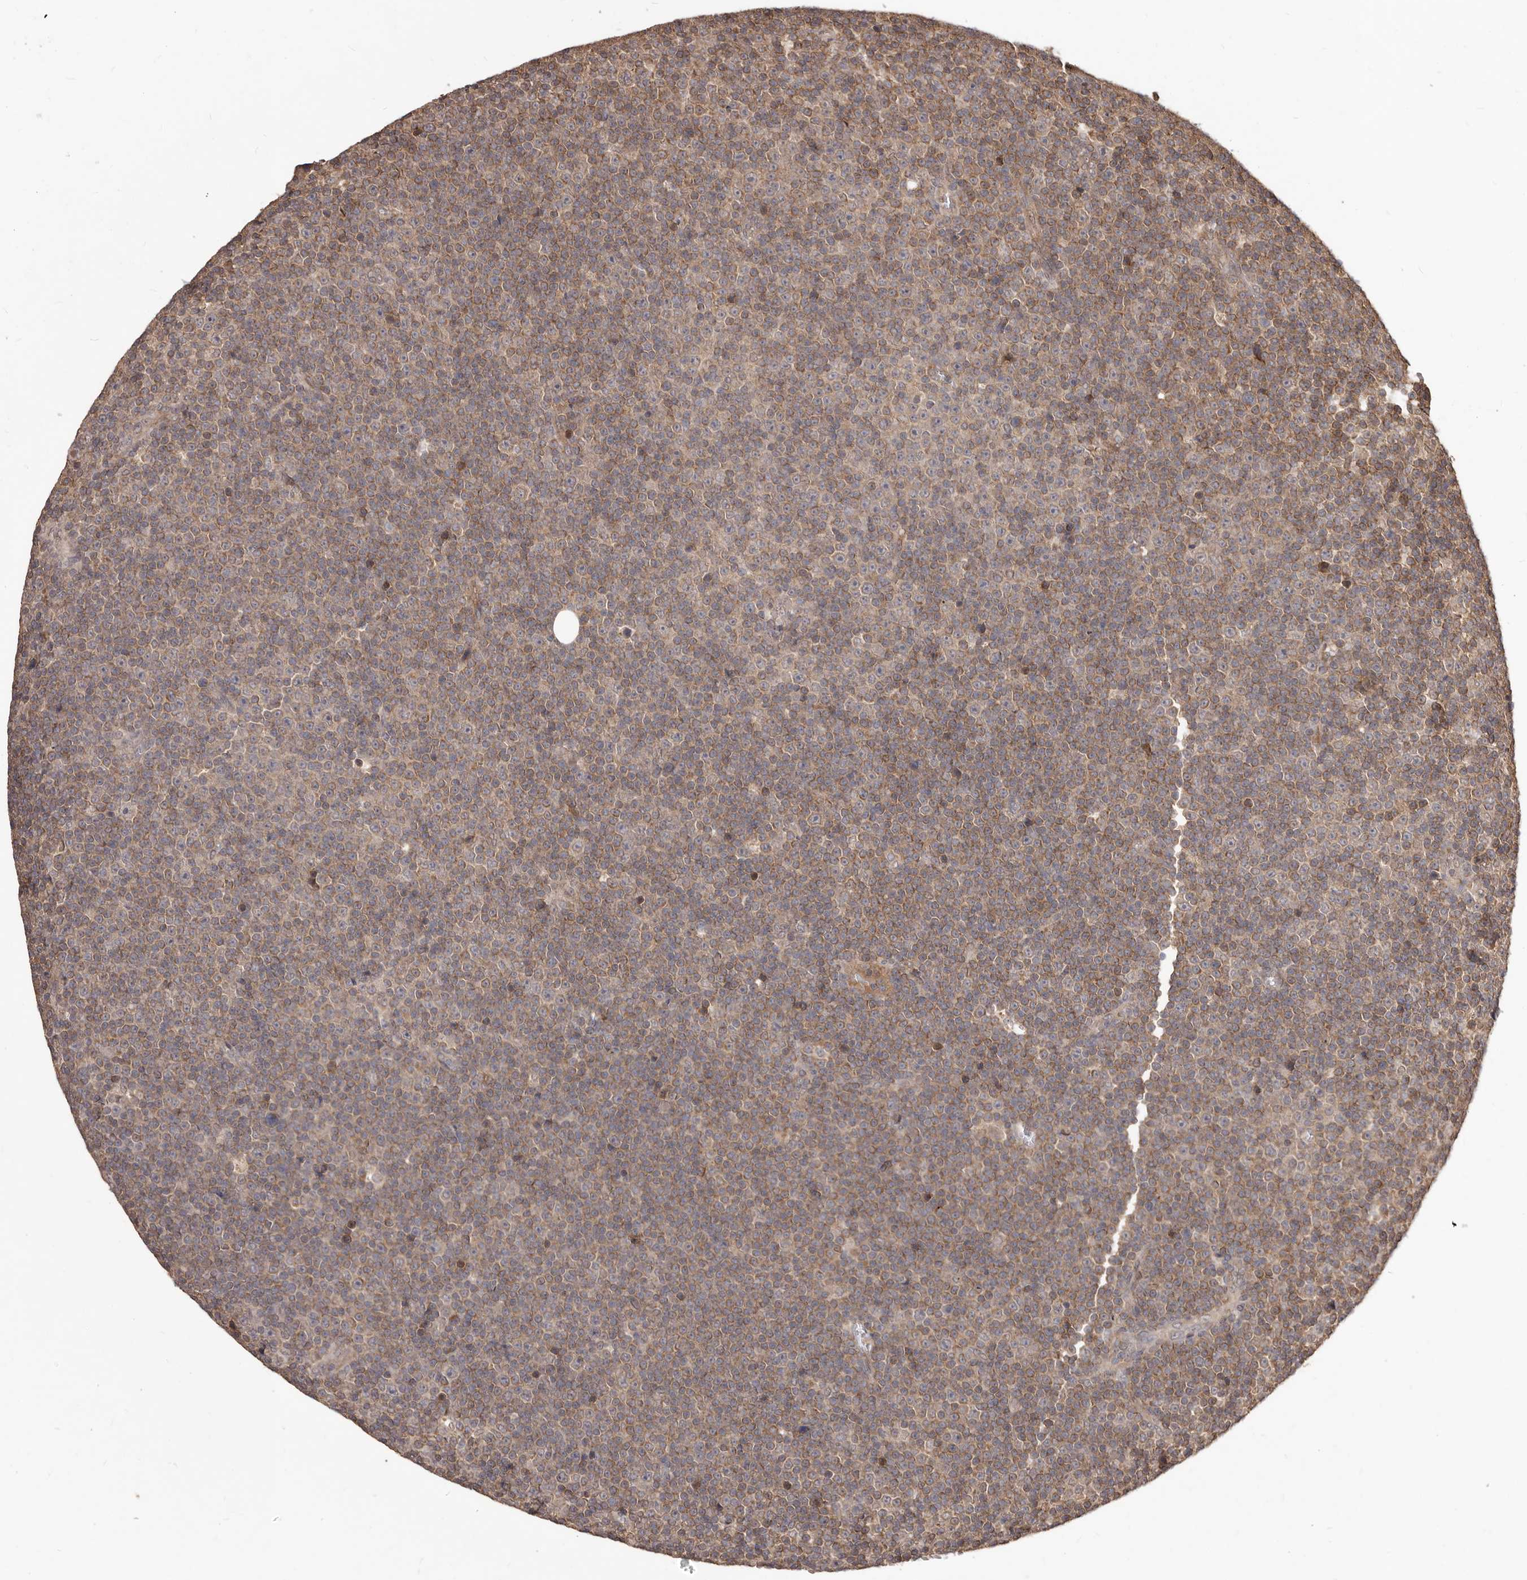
{"staining": {"intensity": "weak", "quantity": ">75%", "location": "cytoplasmic/membranous"}, "tissue": "lymphoma", "cell_type": "Tumor cells", "image_type": "cancer", "snomed": [{"axis": "morphology", "description": "Malignant lymphoma, non-Hodgkin's type, Low grade"}, {"axis": "topography", "description": "Lymph node"}], "caption": "Immunohistochemical staining of malignant lymphoma, non-Hodgkin's type (low-grade) exhibits low levels of weak cytoplasmic/membranous expression in approximately >75% of tumor cells.", "gene": "MTO1", "patient": {"sex": "female", "age": 67}}